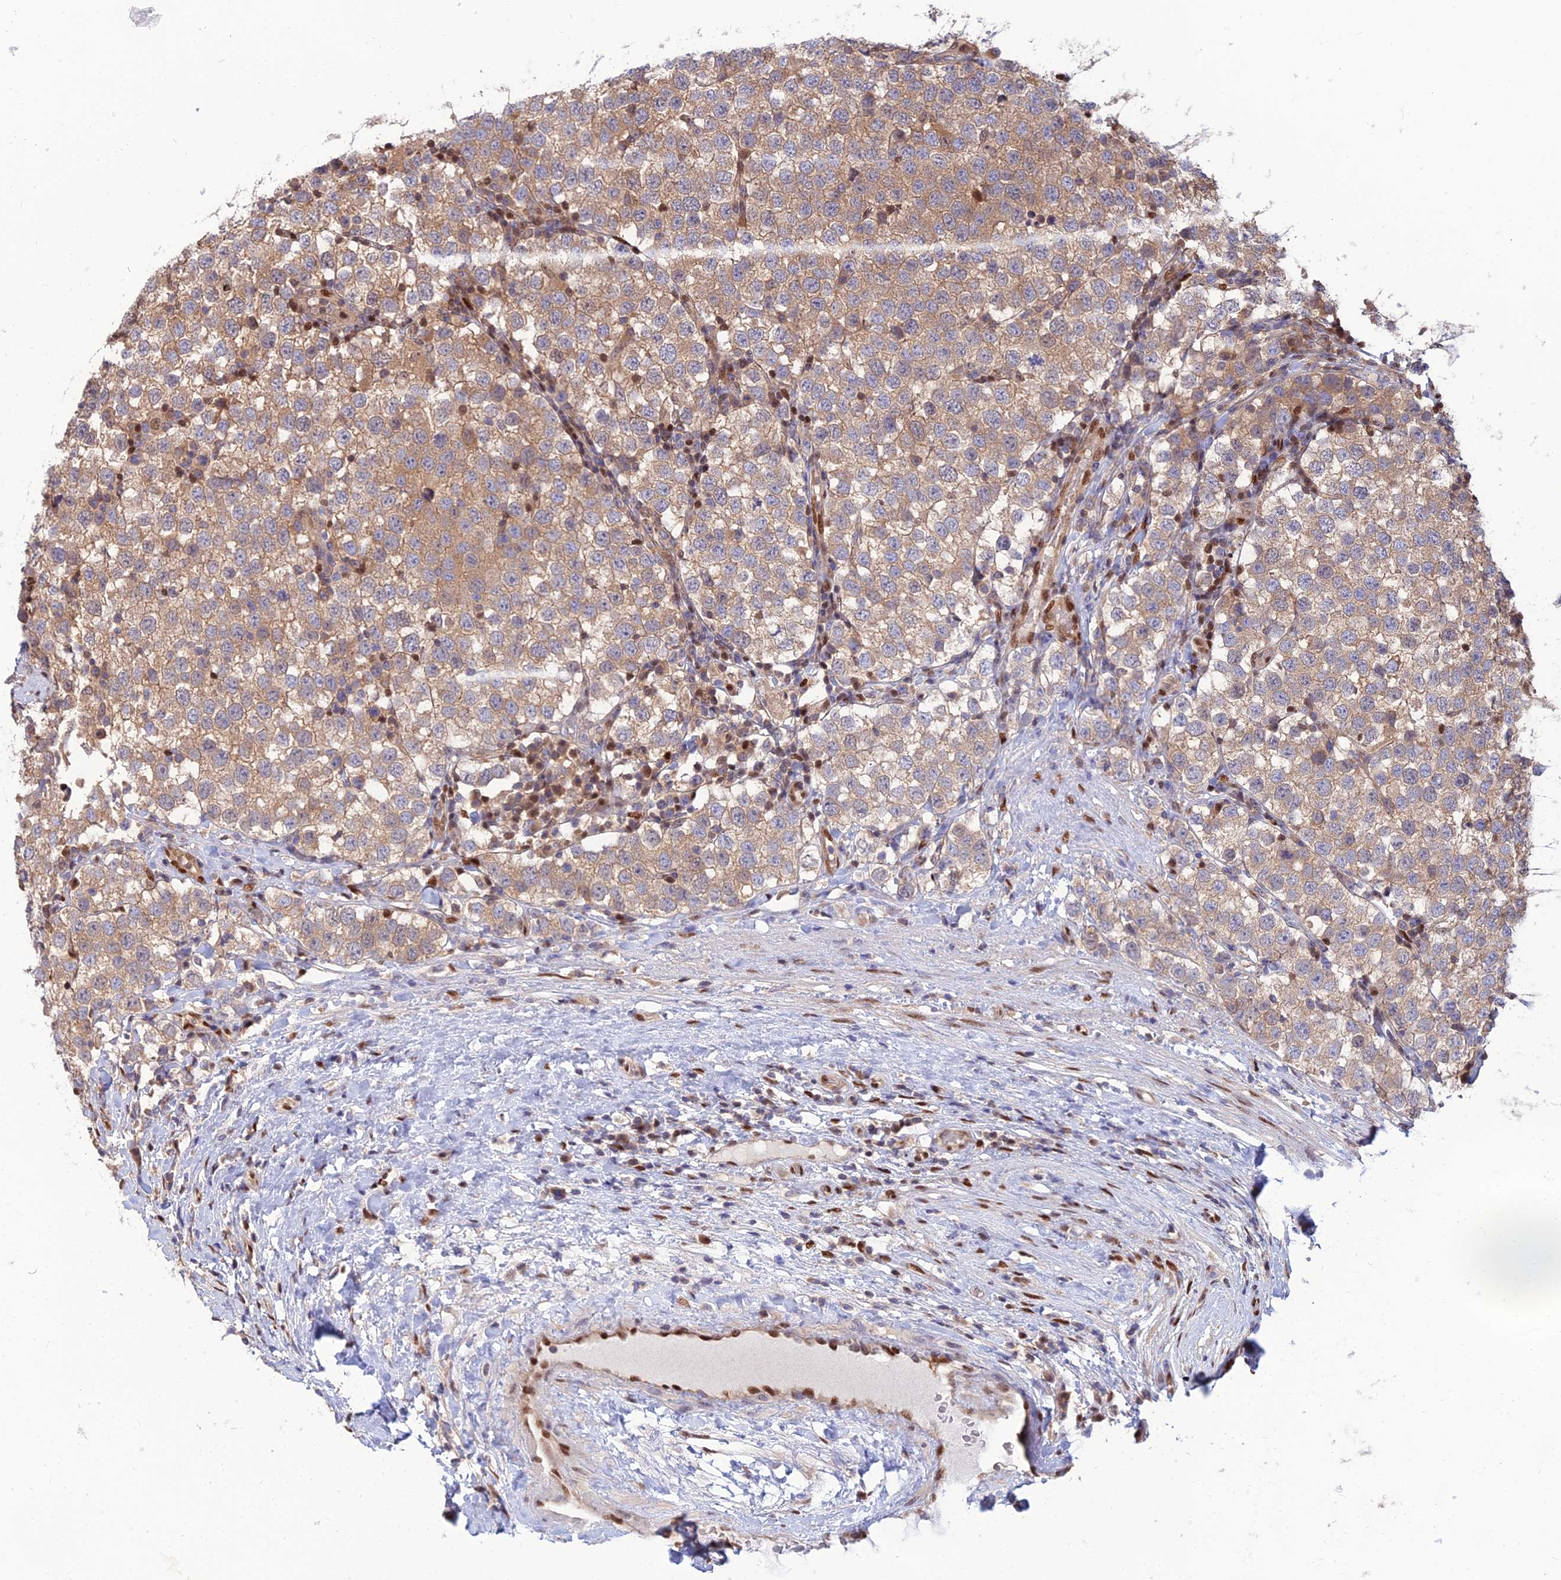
{"staining": {"intensity": "moderate", "quantity": ">75%", "location": "cytoplasmic/membranous"}, "tissue": "testis cancer", "cell_type": "Tumor cells", "image_type": "cancer", "snomed": [{"axis": "morphology", "description": "Seminoma, NOS"}, {"axis": "topography", "description": "Testis"}], "caption": "Immunohistochemistry (IHC) micrograph of human testis cancer (seminoma) stained for a protein (brown), which shows medium levels of moderate cytoplasmic/membranous staining in about >75% of tumor cells.", "gene": "DNPEP", "patient": {"sex": "male", "age": 34}}